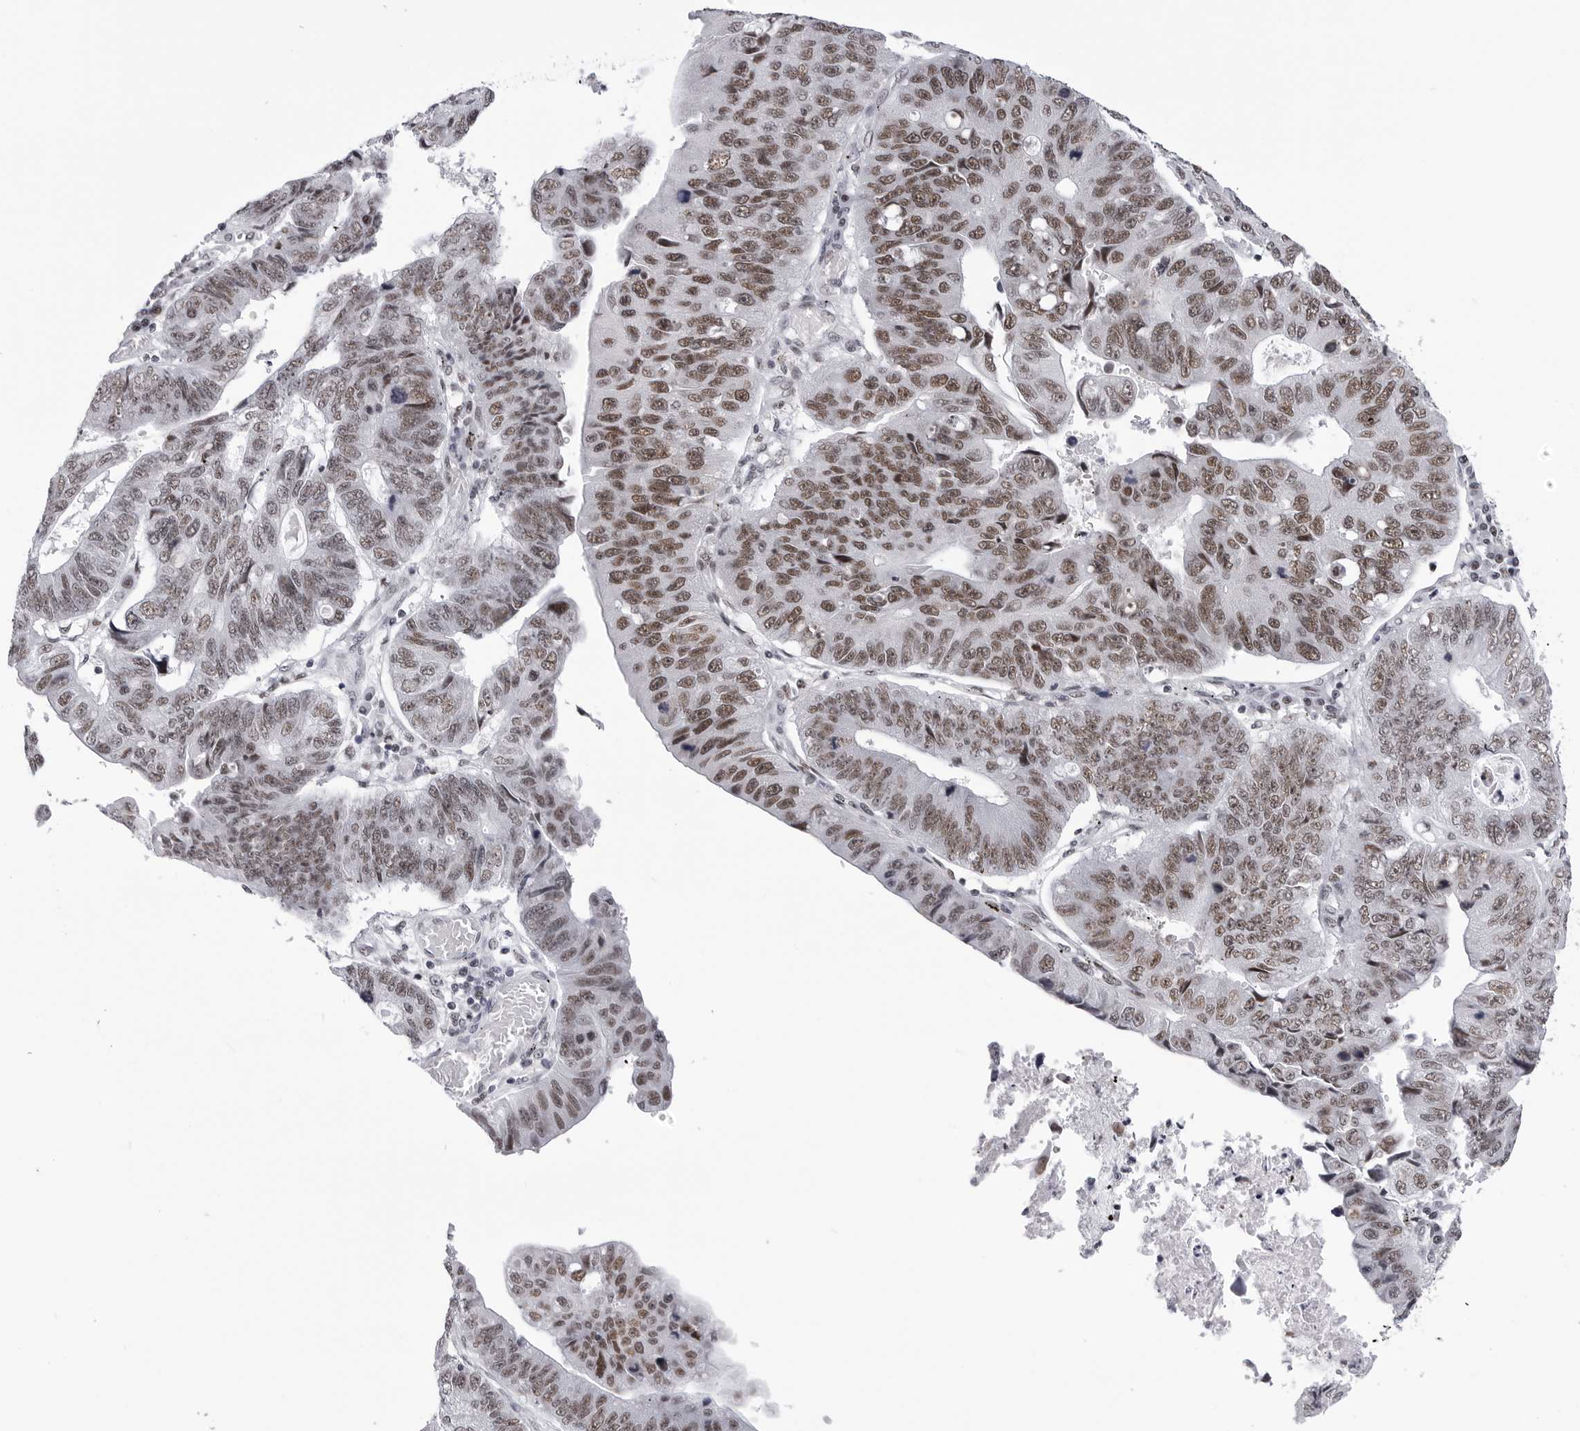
{"staining": {"intensity": "moderate", "quantity": ">75%", "location": "nuclear"}, "tissue": "stomach cancer", "cell_type": "Tumor cells", "image_type": "cancer", "snomed": [{"axis": "morphology", "description": "Adenocarcinoma, NOS"}, {"axis": "topography", "description": "Stomach"}], "caption": "Protein staining displays moderate nuclear positivity in approximately >75% of tumor cells in stomach adenocarcinoma. (DAB (3,3'-diaminobenzidine) IHC with brightfield microscopy, high magnification).", "gene": "SF3B4", "patient": {"sex": "male", "age": 59}}